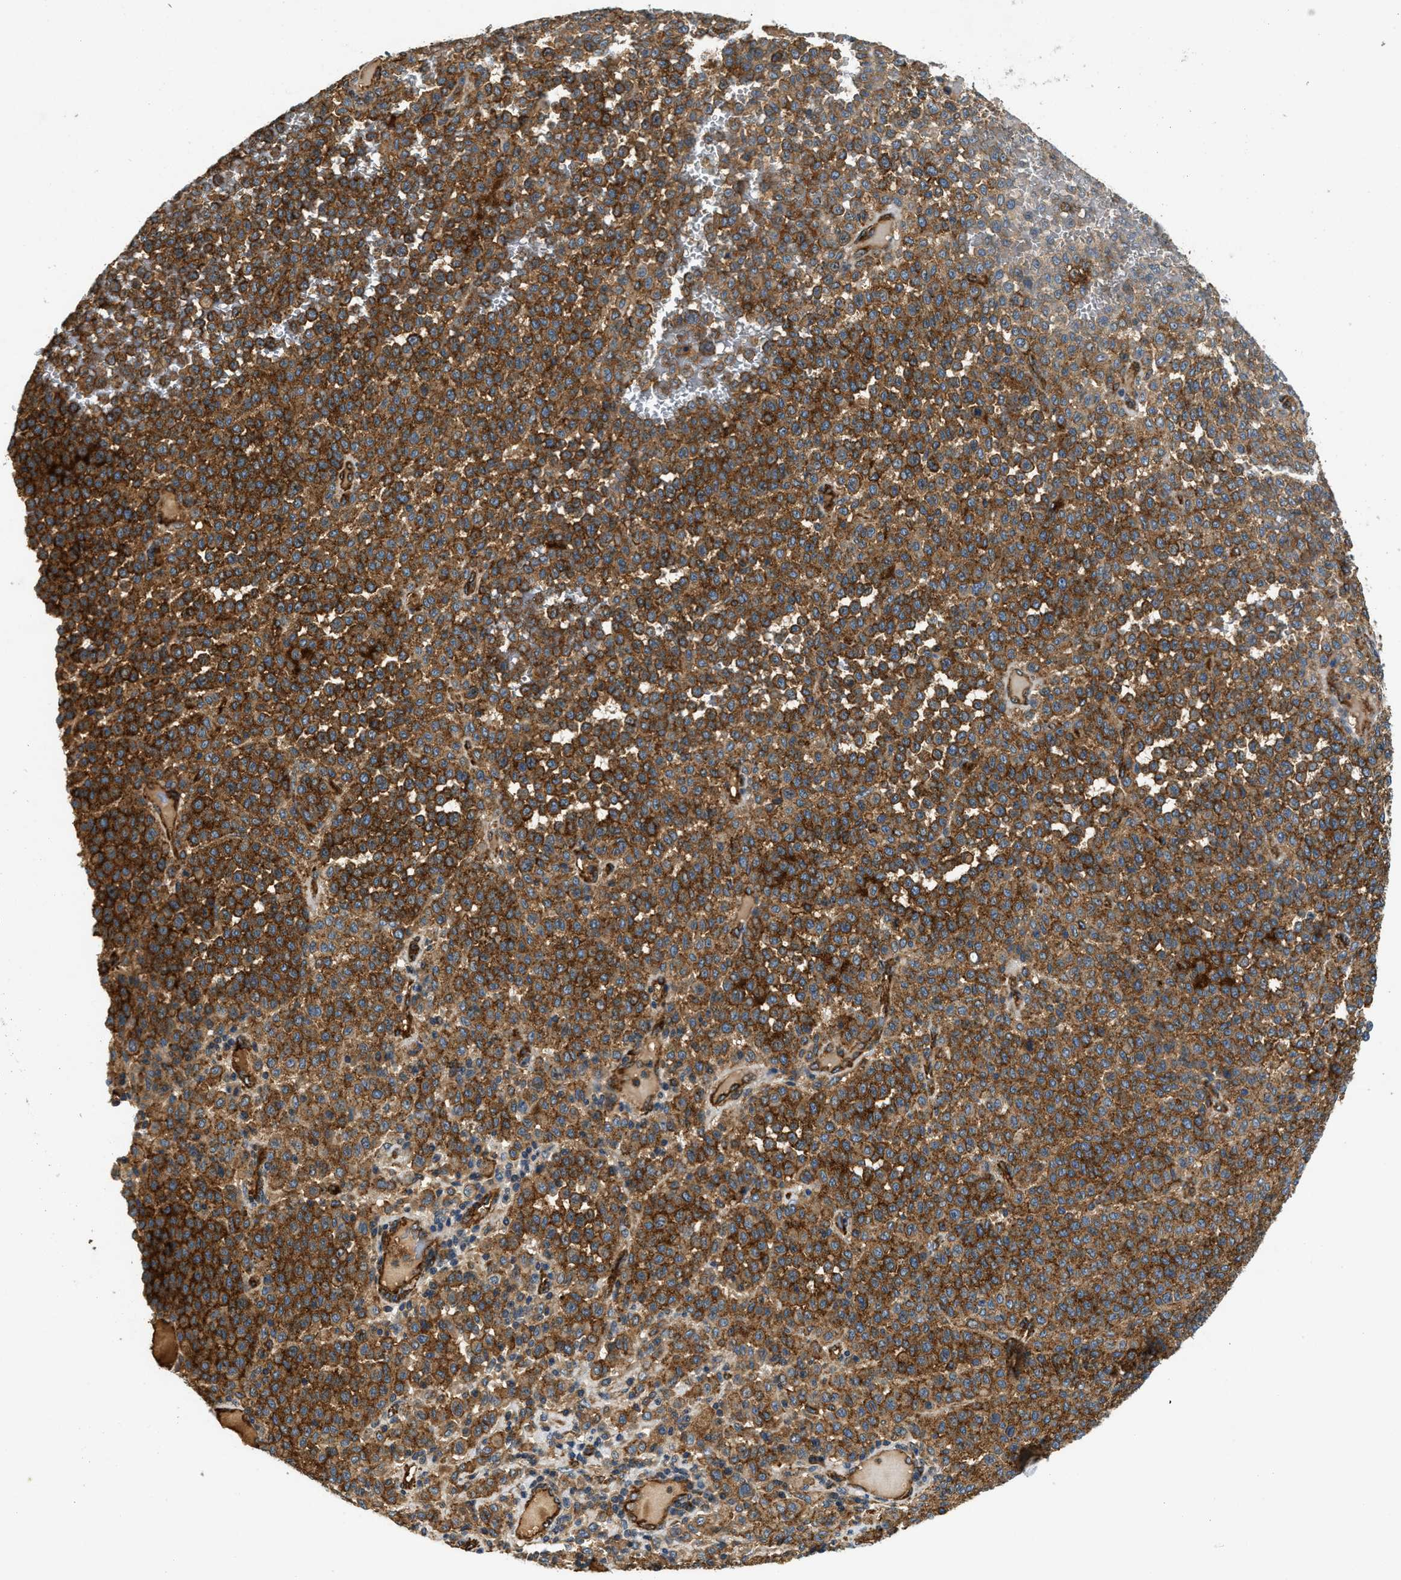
{"staining": {"intensity": "strong", "quantity": ">75%", "location": "cytoplasmic/membranous"}, "tissue": "melanoma", "cell_type": "Tumor cells", "image_type": "cancer", "snomed": [{"axis": "morphology", "description": "Malignant melanoma, Metastatic site"}, {"axis": "topography", "description": "Pancreas"}], "caption": "Protein expression analysis of human malignant melanoma (metastatic site) reveals strong cytoplasmic/membranous positivity in about >75% of tumor cells.", "gene": "HIP1", "patient": {"sex": "female", "age": 30}}